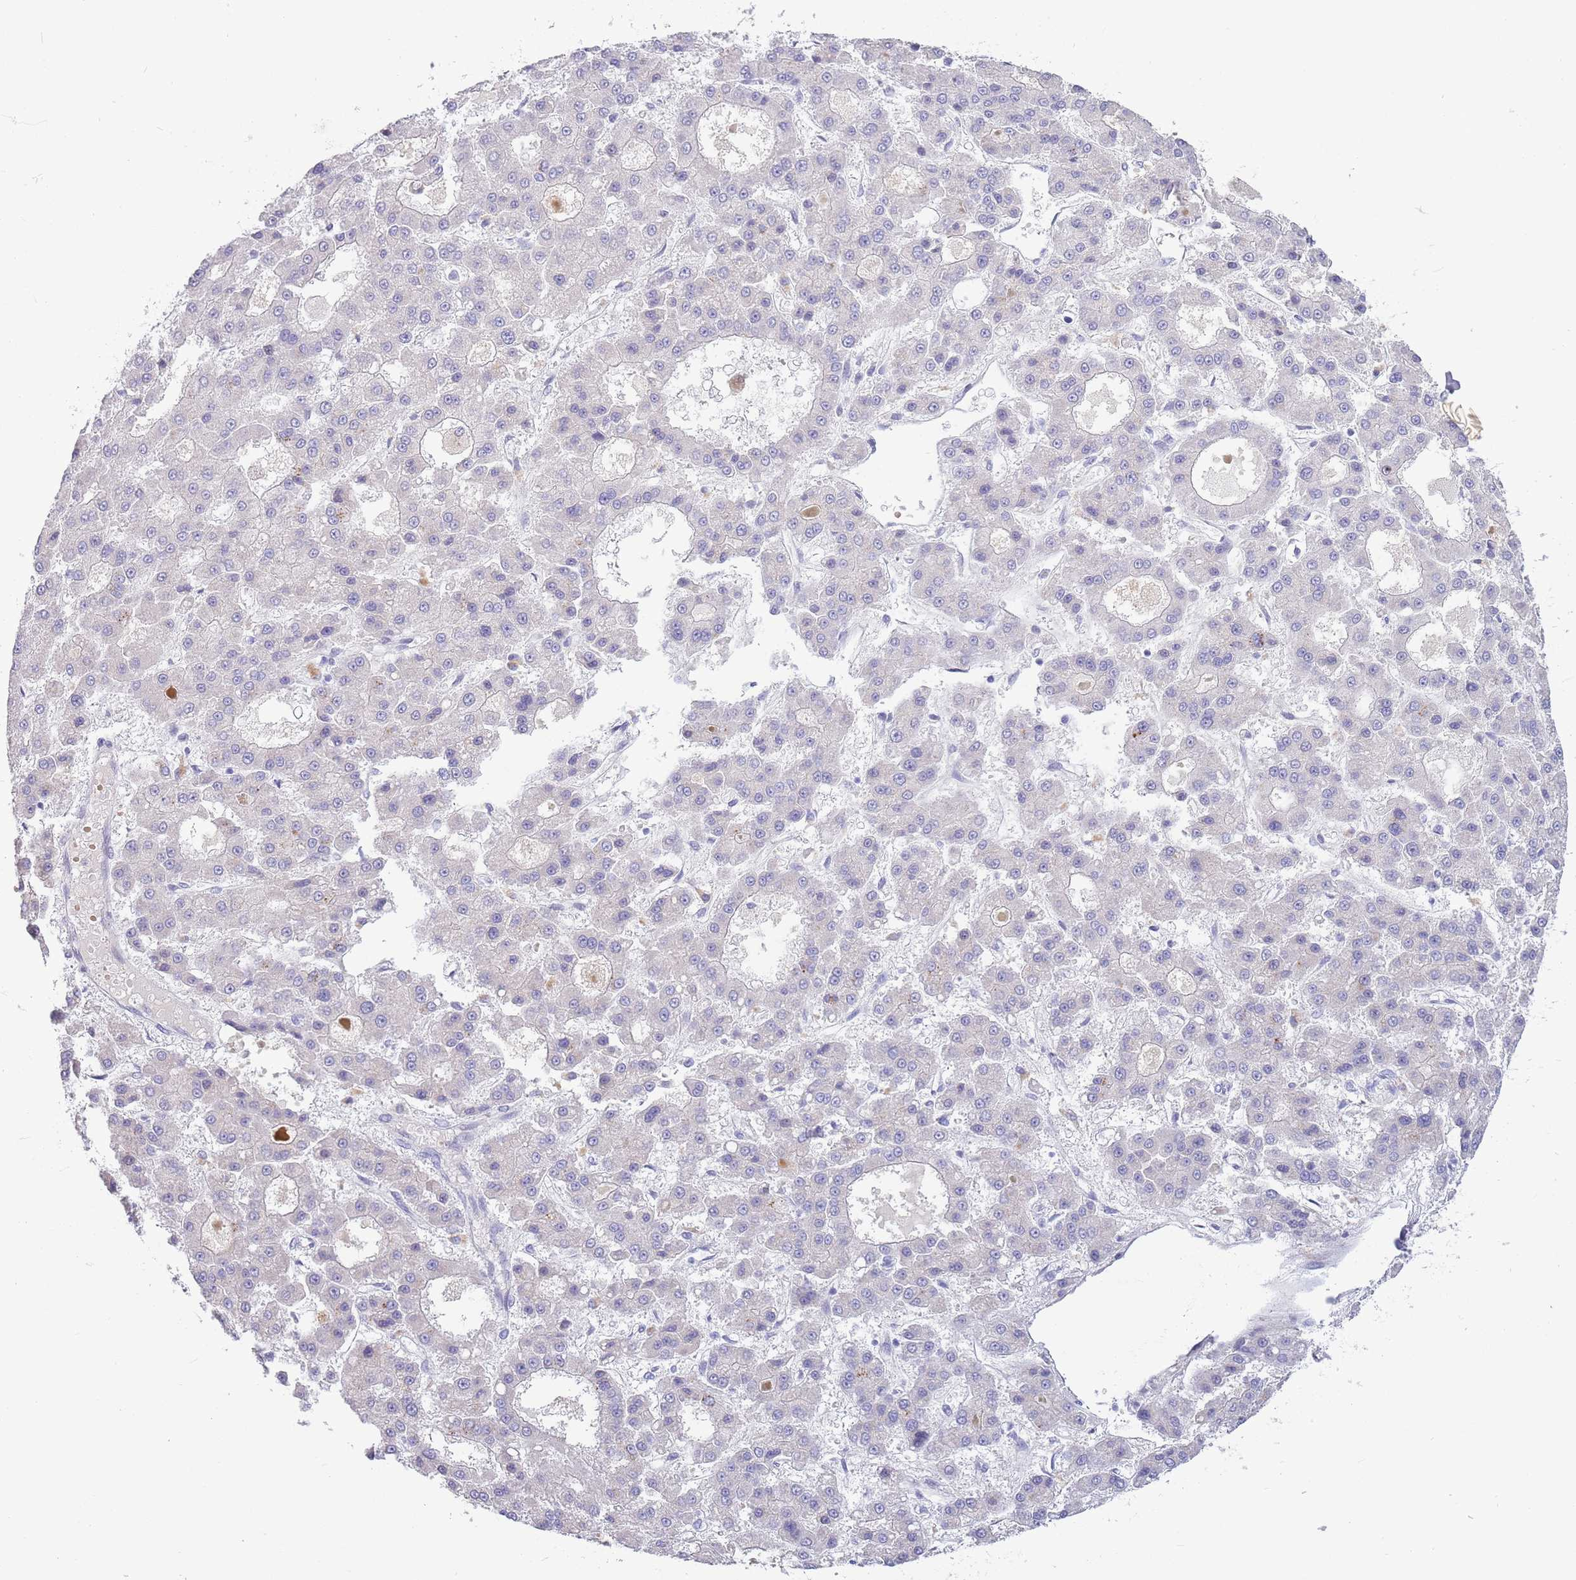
{"staining": {"intensity": "negative", "quantity": "none", "location": "none"}, "tissue": "liver cancer", "cell_type": "Tumor cells", "image_type": "cancer", "snomed": [{"axis": "morphology", "description": "Carcinoma, Hepatocellular, NOS"}, {"axis": "topography", "description": "Liver"}], "caption": "High magnification brightfield microscopy of liver cancer stained with DAB (brown) and counterstained with hematoxylin (blue): tumor cells show no significant expression. The staining was performed using DAB (3,3'-diaminobenzidine) to visualize the protein expression in brown, while the nuclei were stained in blue with hematoxylin (Magnification: 20x).", "gene": "DDHD1", "patient": {"sex": "male", "age": 70}}